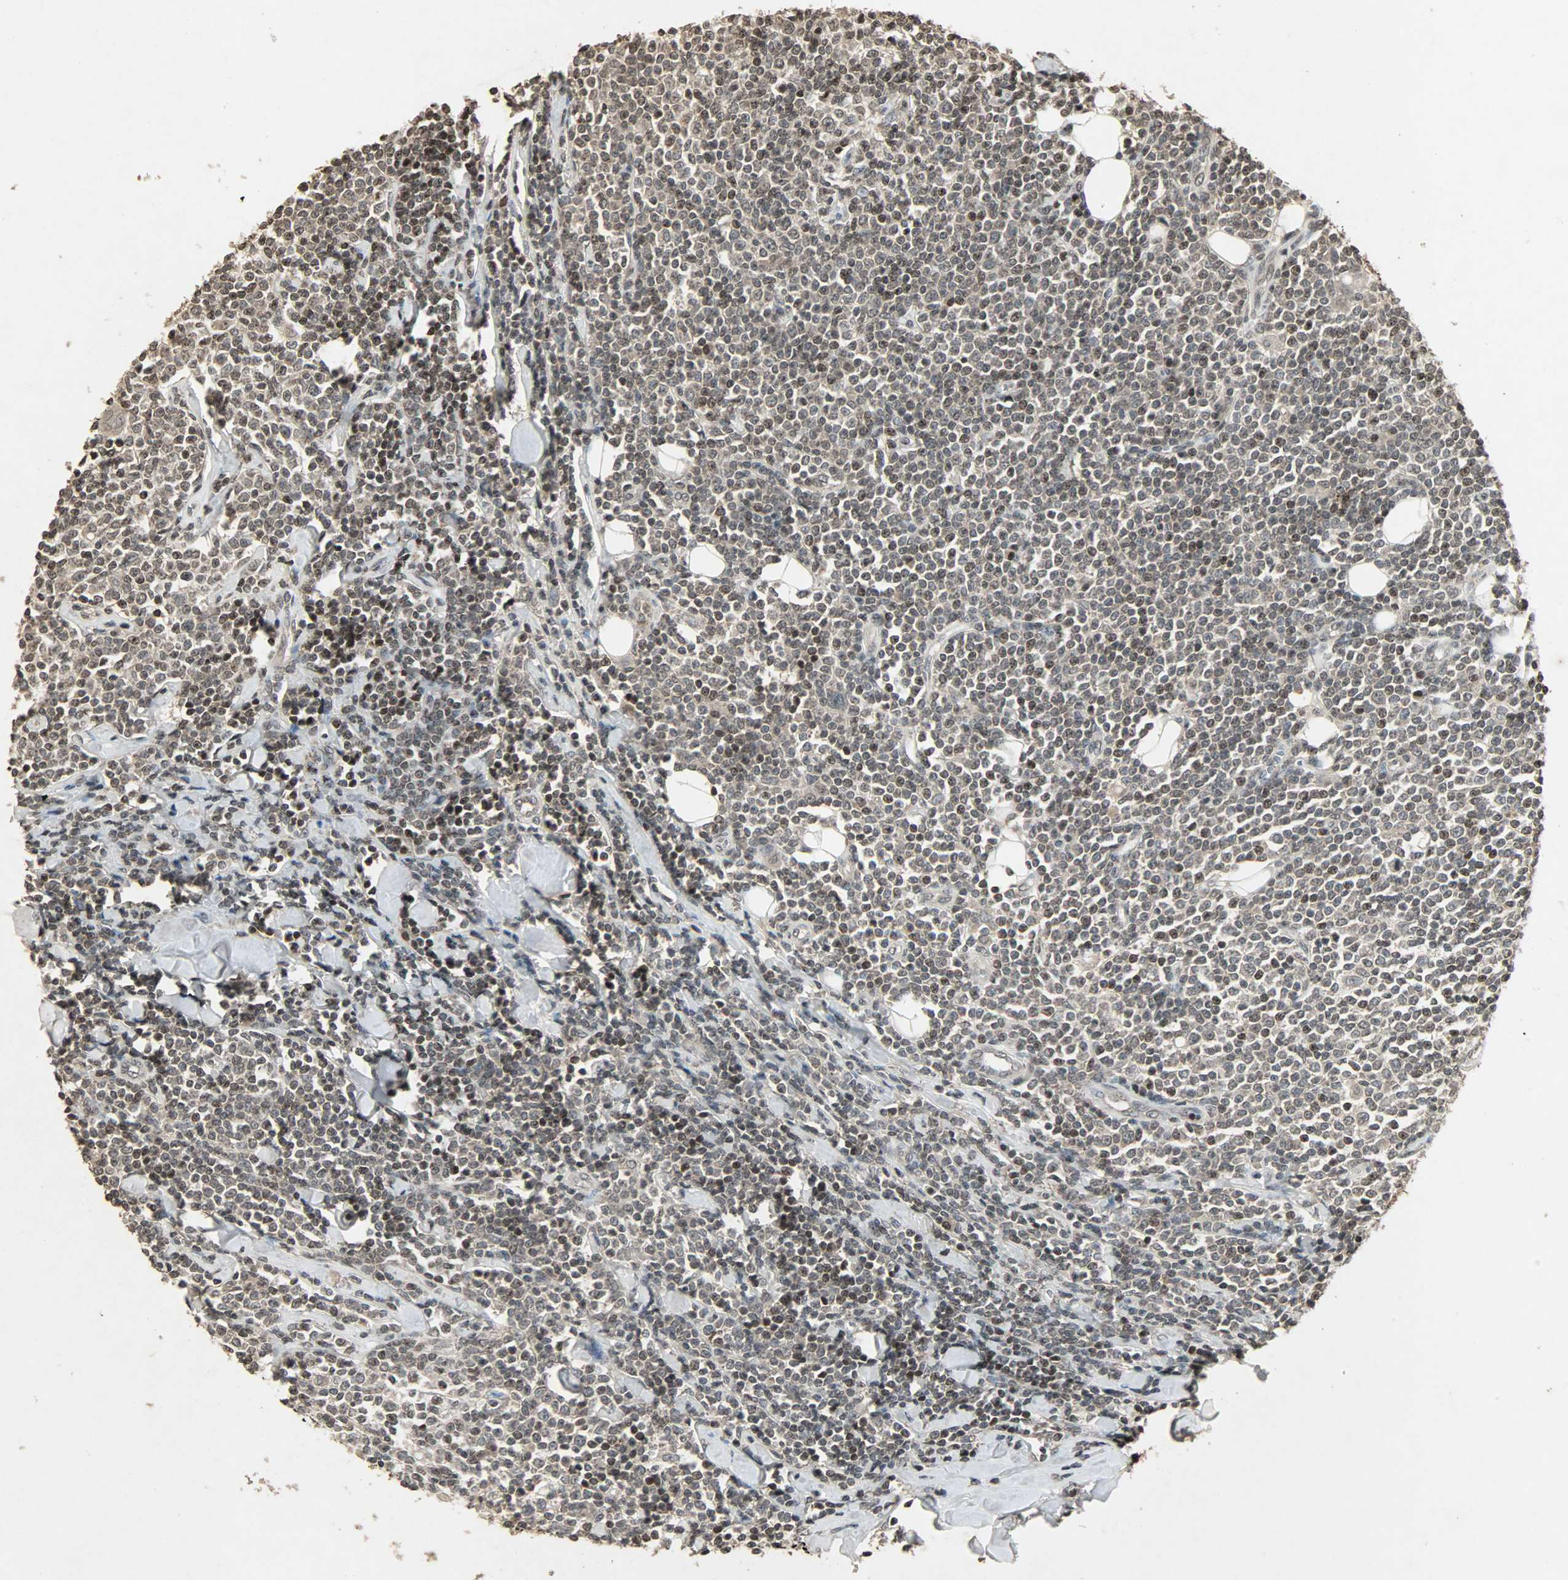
{"staining": {"intensity": "moderate", "quantity": ">75%", "location": "cytoplasmic/membranous,nuclear"}, "tissue": "lymphoma", "cell_type": "Tumor cells", "image_type": "cancer", "snomed": [{"axis": "morphology", "description": "Malignant lymphoma, non-Hodgkin's type, Low grade"}, {"axis": "topography", "description": "Soft tissue"}], "caption": "Moderate cytoplasmic/membranous and nuclear protein staining is identified in about >75% of tumor cells in lymphoma. Using DAB (3,3'-diaminobenzidine) (brown) and hematoxylin (blue) stains, captured at high magnification using brightfield microscopy.", "gene": "PPP3R1", "patient": {"sex": "male", "age": 92}}